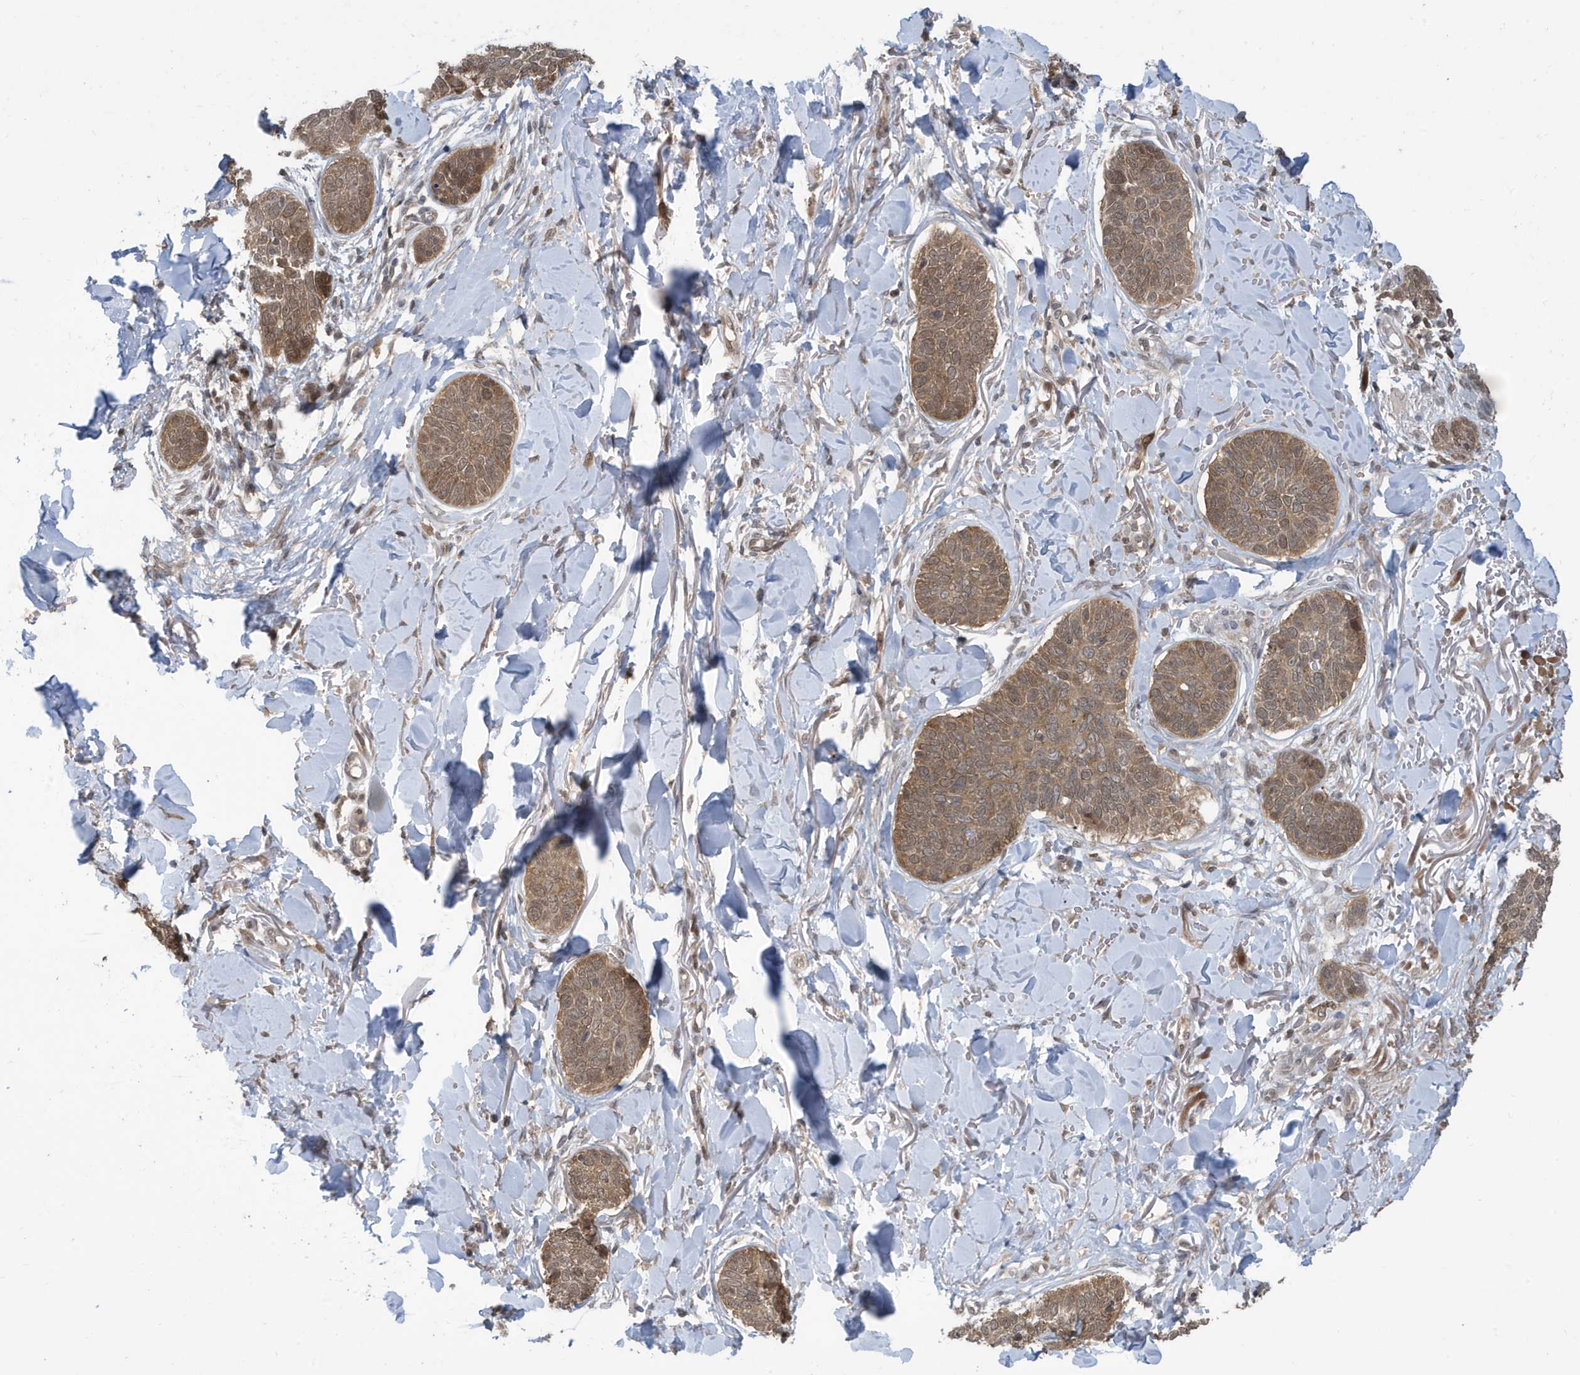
{"staining": {"intensity": "moderate", "quantity": ">75%", "location": "cytoplasmic/membranous"}, "tissue": "skin cancer", "cell_type": "Tumor cells", "image_type": "cancer", "snomed": [{"axis": "morphology", "description": "Basal cell carcinoma"}, {"axis": "topography", "description": "Skin"}], "caption": "Immunohistochemical staining of human skin basal cell carcinoma demonstrates medium levels of moderate cytoplasmic/membranous protein positivity in about >75% of tumor cells. The protein of interest is stained brown, and the nuclei are stained in blue (DAB (3,3'-diaminobenzidine) IHC with brightfield microscopy, high magnification).", "gene": "UBQLN1", "patient": {"sex": "male", "age": 85}}